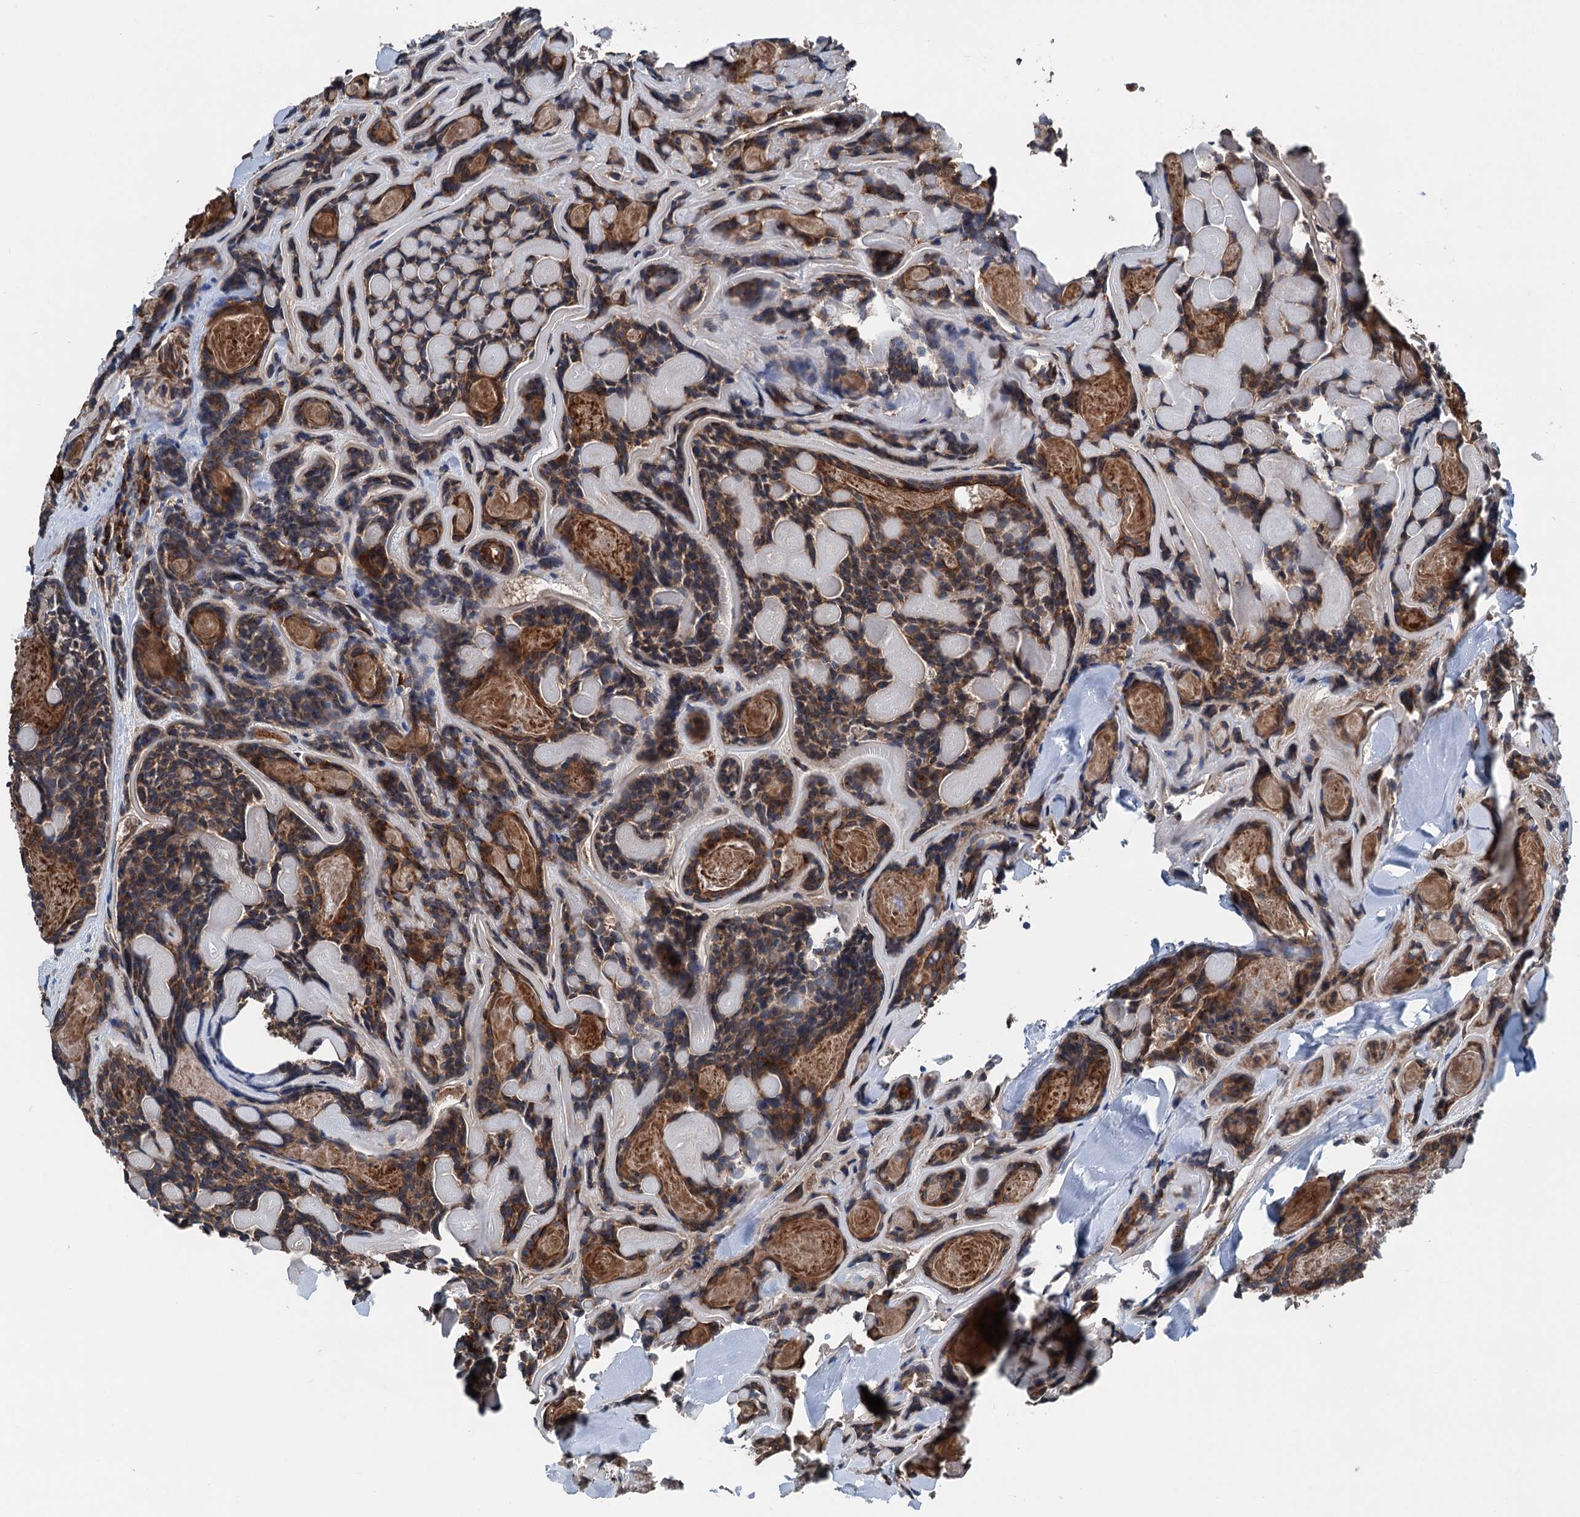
{"staining": {"intensity": "moderate", "quantity": ">75%", "location": "cytoplasmic/membranous"}, "tissue": "head and neck cancer", "cell_type": "Tumor cells", "image_type": "cancer", "snomed": [{"axis": "morphology", "description": "Adenocarcinoma, NOS"}, {"axis": "topography", "description": "Salivary gland"}, {"axis": "topography", "description": "Head-Neck"}], "caption": "Immunohistochemical staining of human adenocarcinoma (head and neck) displays medium levels of moderate cytoplasmic/membranous positivity in approximately >75% of tumor cells.", "gene": "CALCOCO1", "patient": {"sex": "female", "age": 63}}